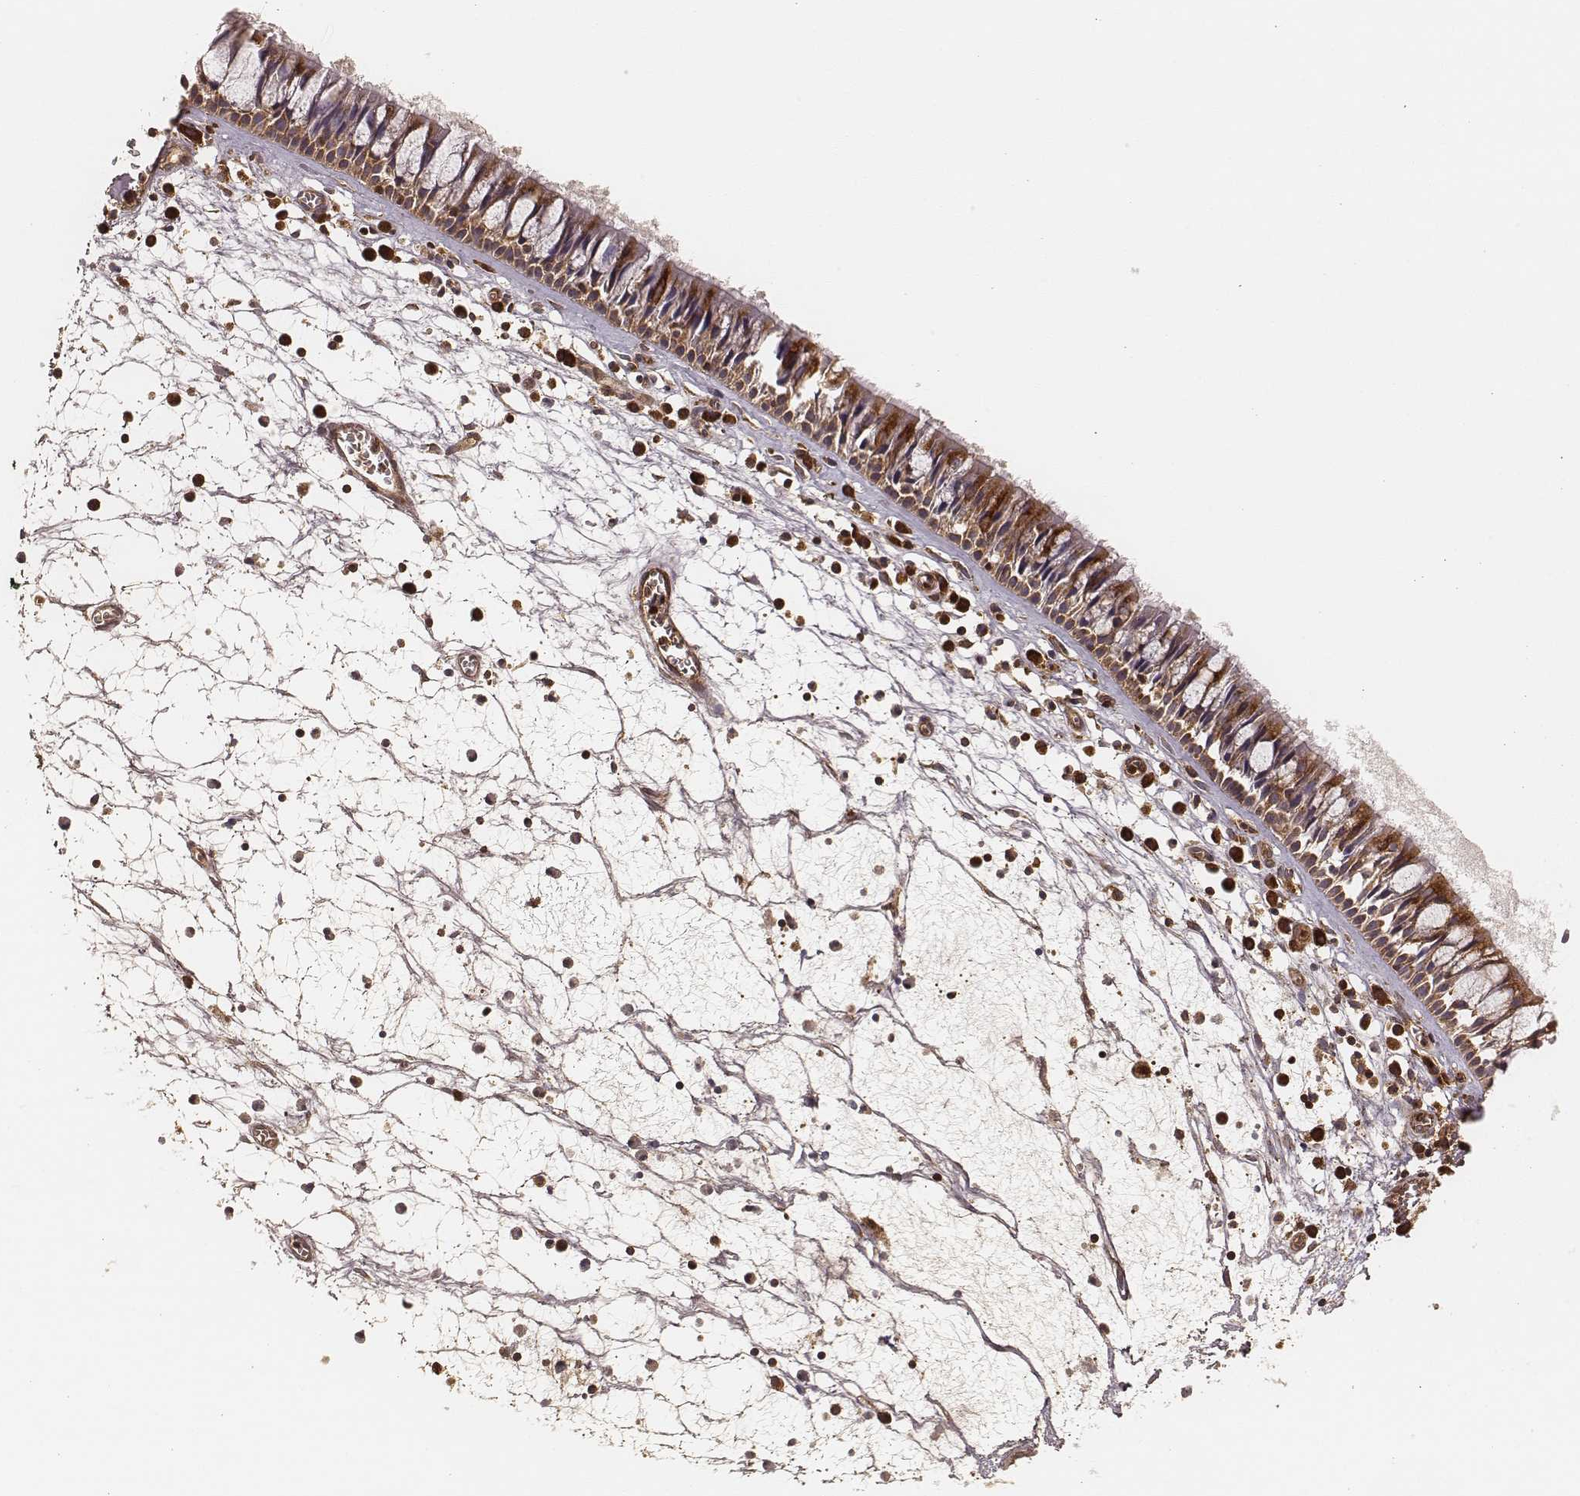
{"staining": {"intensity": "strong", "quantity": ">75%", "location": "cytoplasmic/membranous"}, "tissue": "nasopharynx", "cell_type": "Respiratory epithelial cells", "image_type": "normal", "snomed": [{"axis": "morphology", "description": "Normal tissue, NOS"}, {"axis": "topography", "description": "Nasopharynx"}], "caption": "A high amount of strong cytoplasmic/membranous positivity is present in approximately >75% of respiratory epithelial cells in unremarkable nasopharynx.", "gene": "CARS1", "patient": {"sex": "male", "age": 61}}